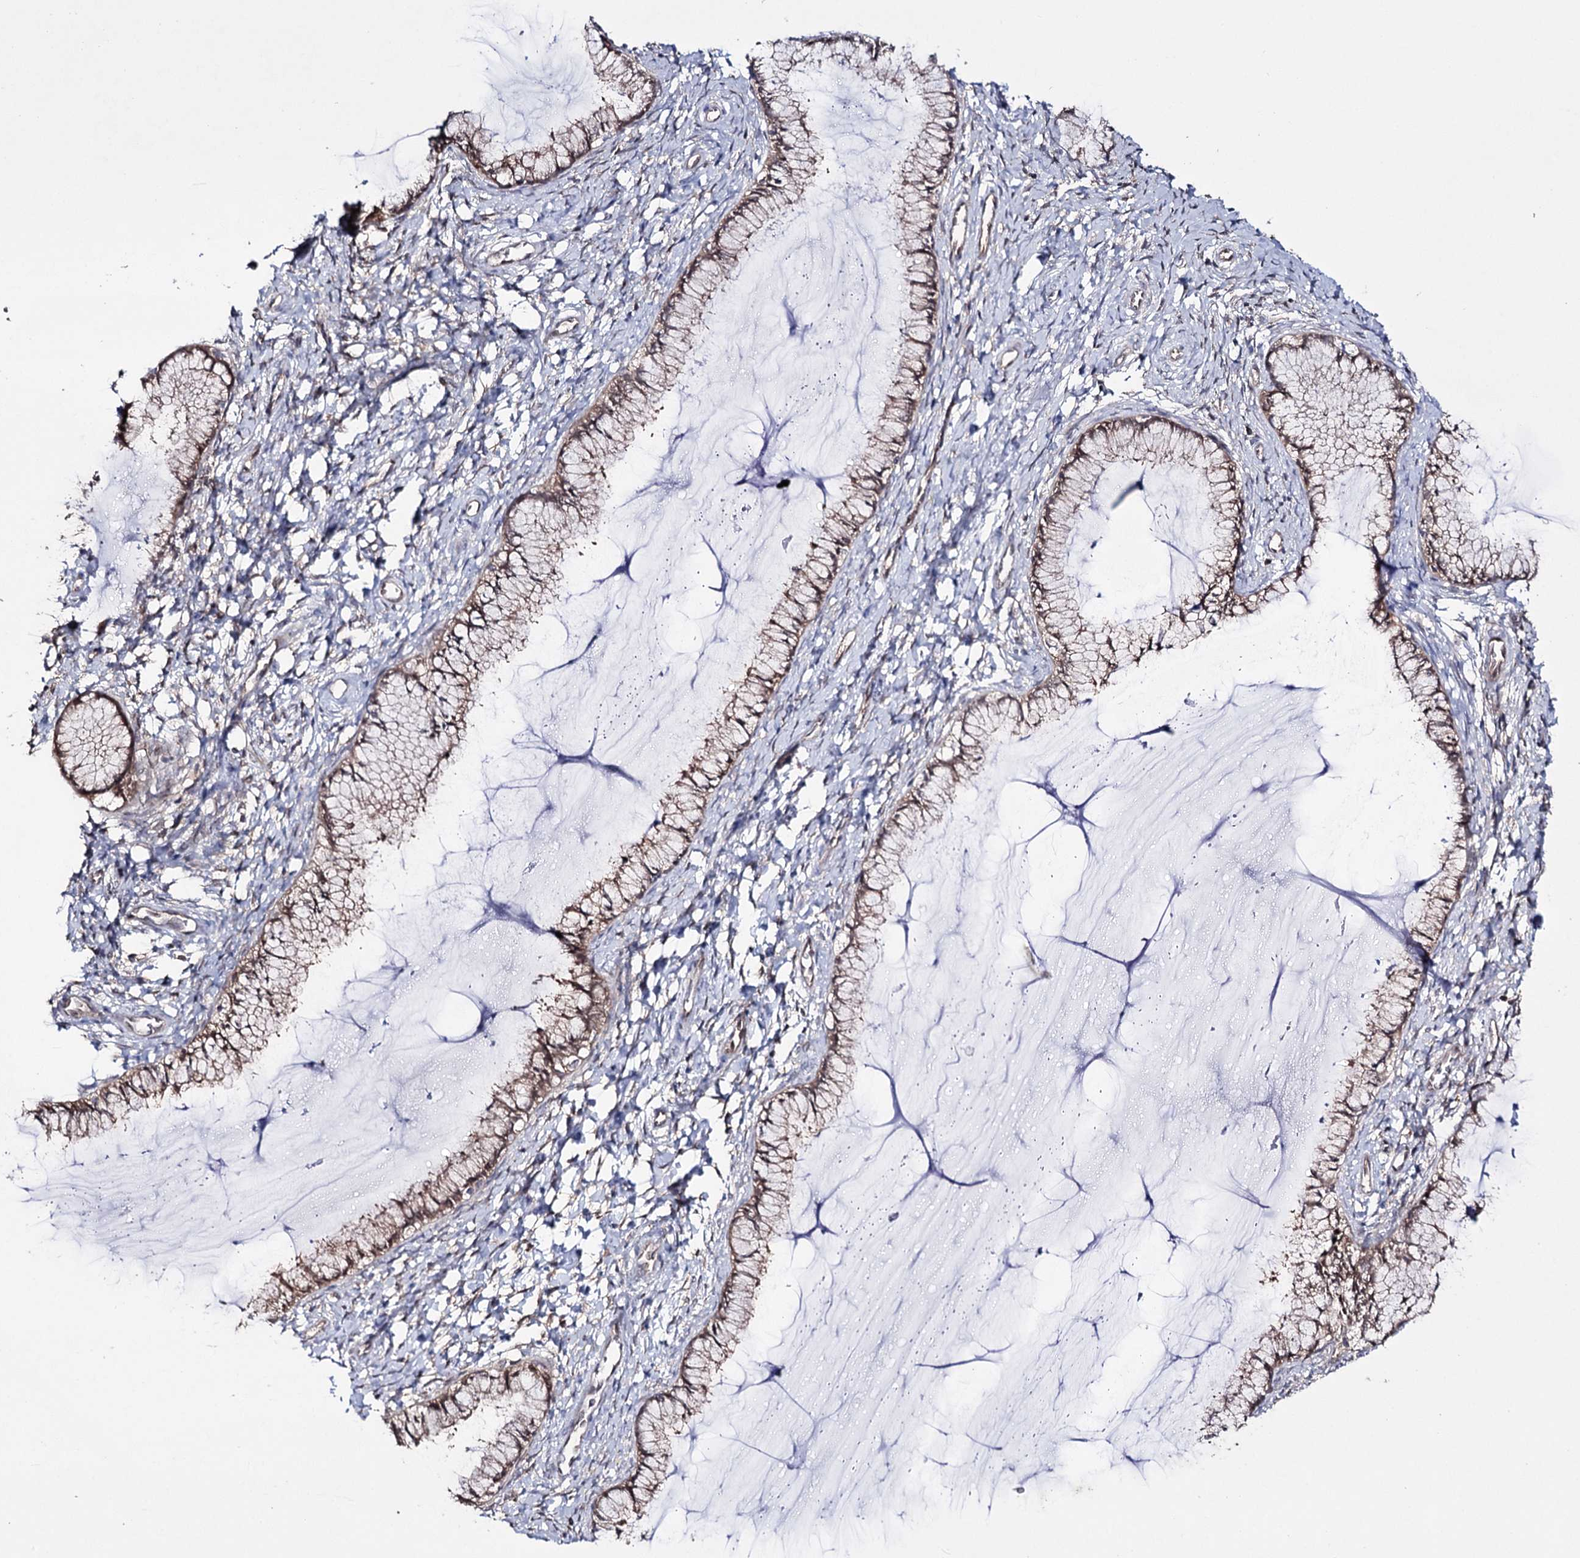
{"staining": {"intensity": "weak", "quantity": ">75%", "location": "cytoplasmic/membranous"}, "tissue": "cervix", "cell_type": "Glandular cells", "image_type": "normal", "snomed": [{"axis": "morphology", "description": "Normal tissue, NOS"}, {"axis": "morphology", "description": "Adenocarcinoma, NOS"}, {"axis": "topography", "description": "Cervix"}], "caption": "The micrograph reveals immunohistochemical staining of benign cervix. There is weak cytoplasmic/membranous positivity is present in about >75% of glandular cells. (IHC, brightfield microscopy, high magnification).", "gene": "PTER", "patient": {"sex": "female", "age": 29}}